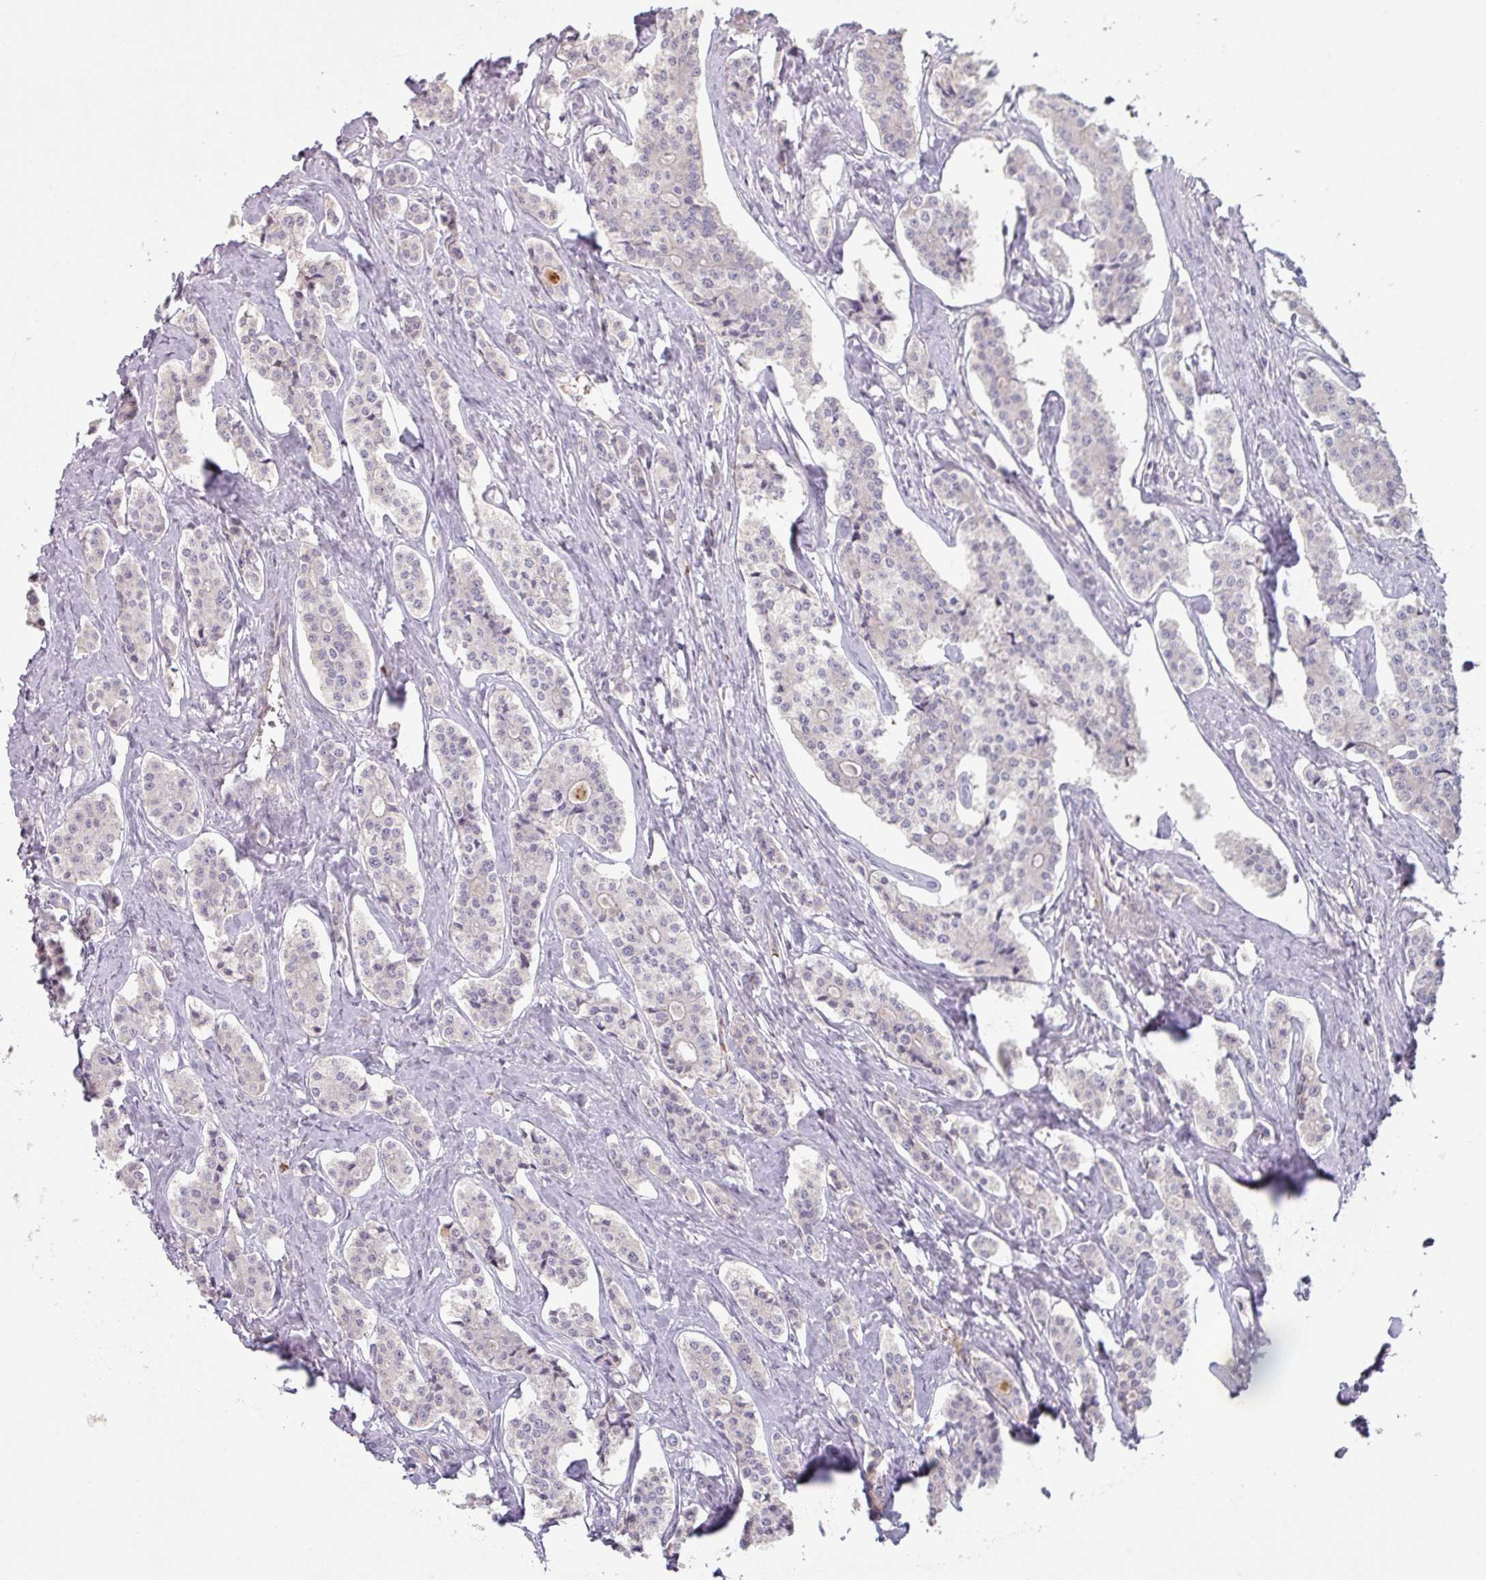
{"staining": {"intensity": "negative", "quantity": "none", "location": "none"}, "tissue": "carcinoid", "cell_type": "Tumor cells", "image_type": "cancer", "snomed": [{"axis": "morphology", "description": "Carcinoid, malignant, NOS"}, {"axis": "topography", "description": "Small intestine"}], "caption": "This is a micrograph of IHC staining of carcinoid (malignant), which shows no staining in tumor cells.", "gene": "MAGEC3", "patient": {"sex": "male", "age": 63}}